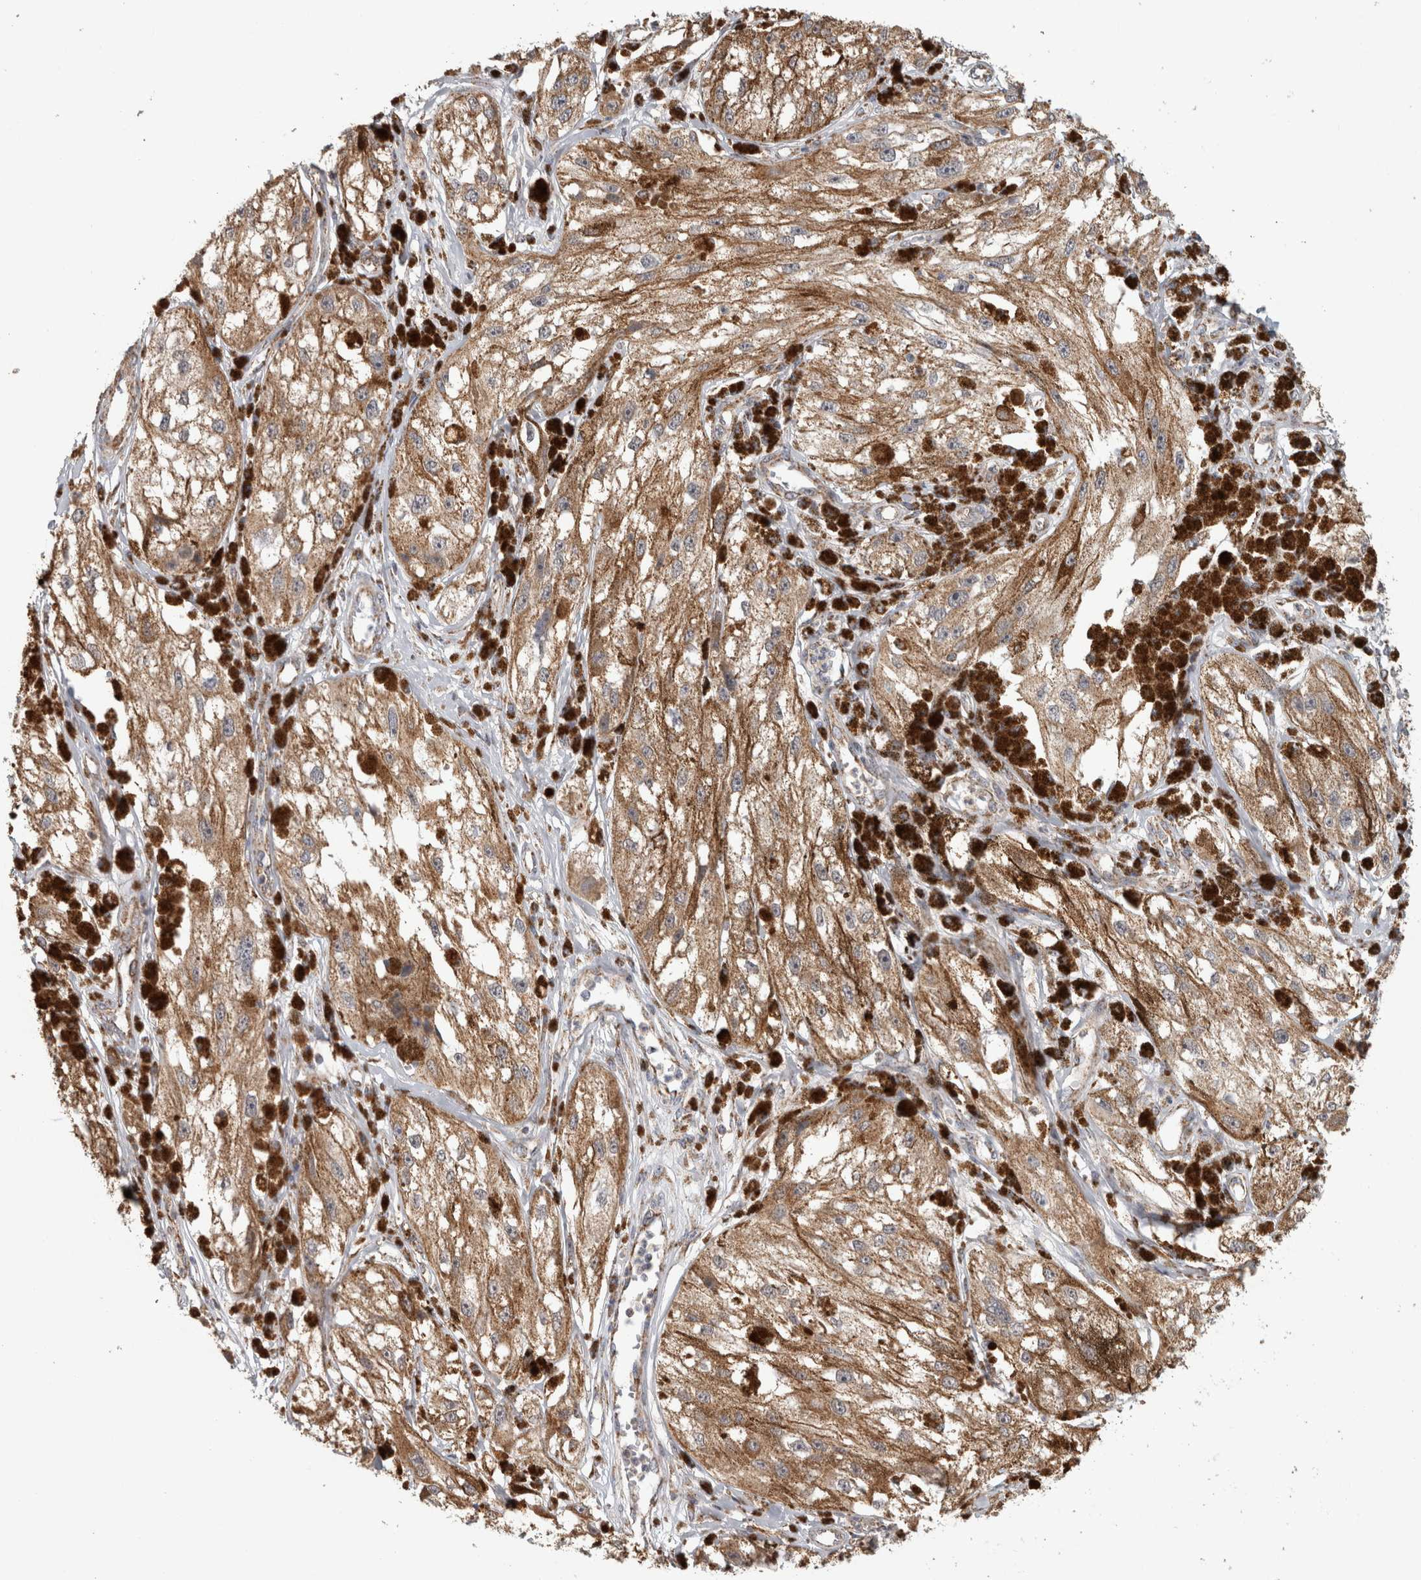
{"staining": {"intensity": "moderate", "quantity": ">75%", "location": "cytoplasmic/membranous"}, "tissue": "melanoma", "cell_type": "Tumor cells", "image_type": "cancer", "snomed": [{"axis": "morphology", "description": "Malignant melanoma, NOS"}, {"axis": "topography", "description": "Skin"}], "caption": "This photomicrograph exhibits immunohistochemistry staining of melanoma, with medium moderate cytoplasmic/membranous positivity in about >75% of tumor cells.", "gene": "ST8SIA1", "patient": {"sex": "male", "age": 88}}